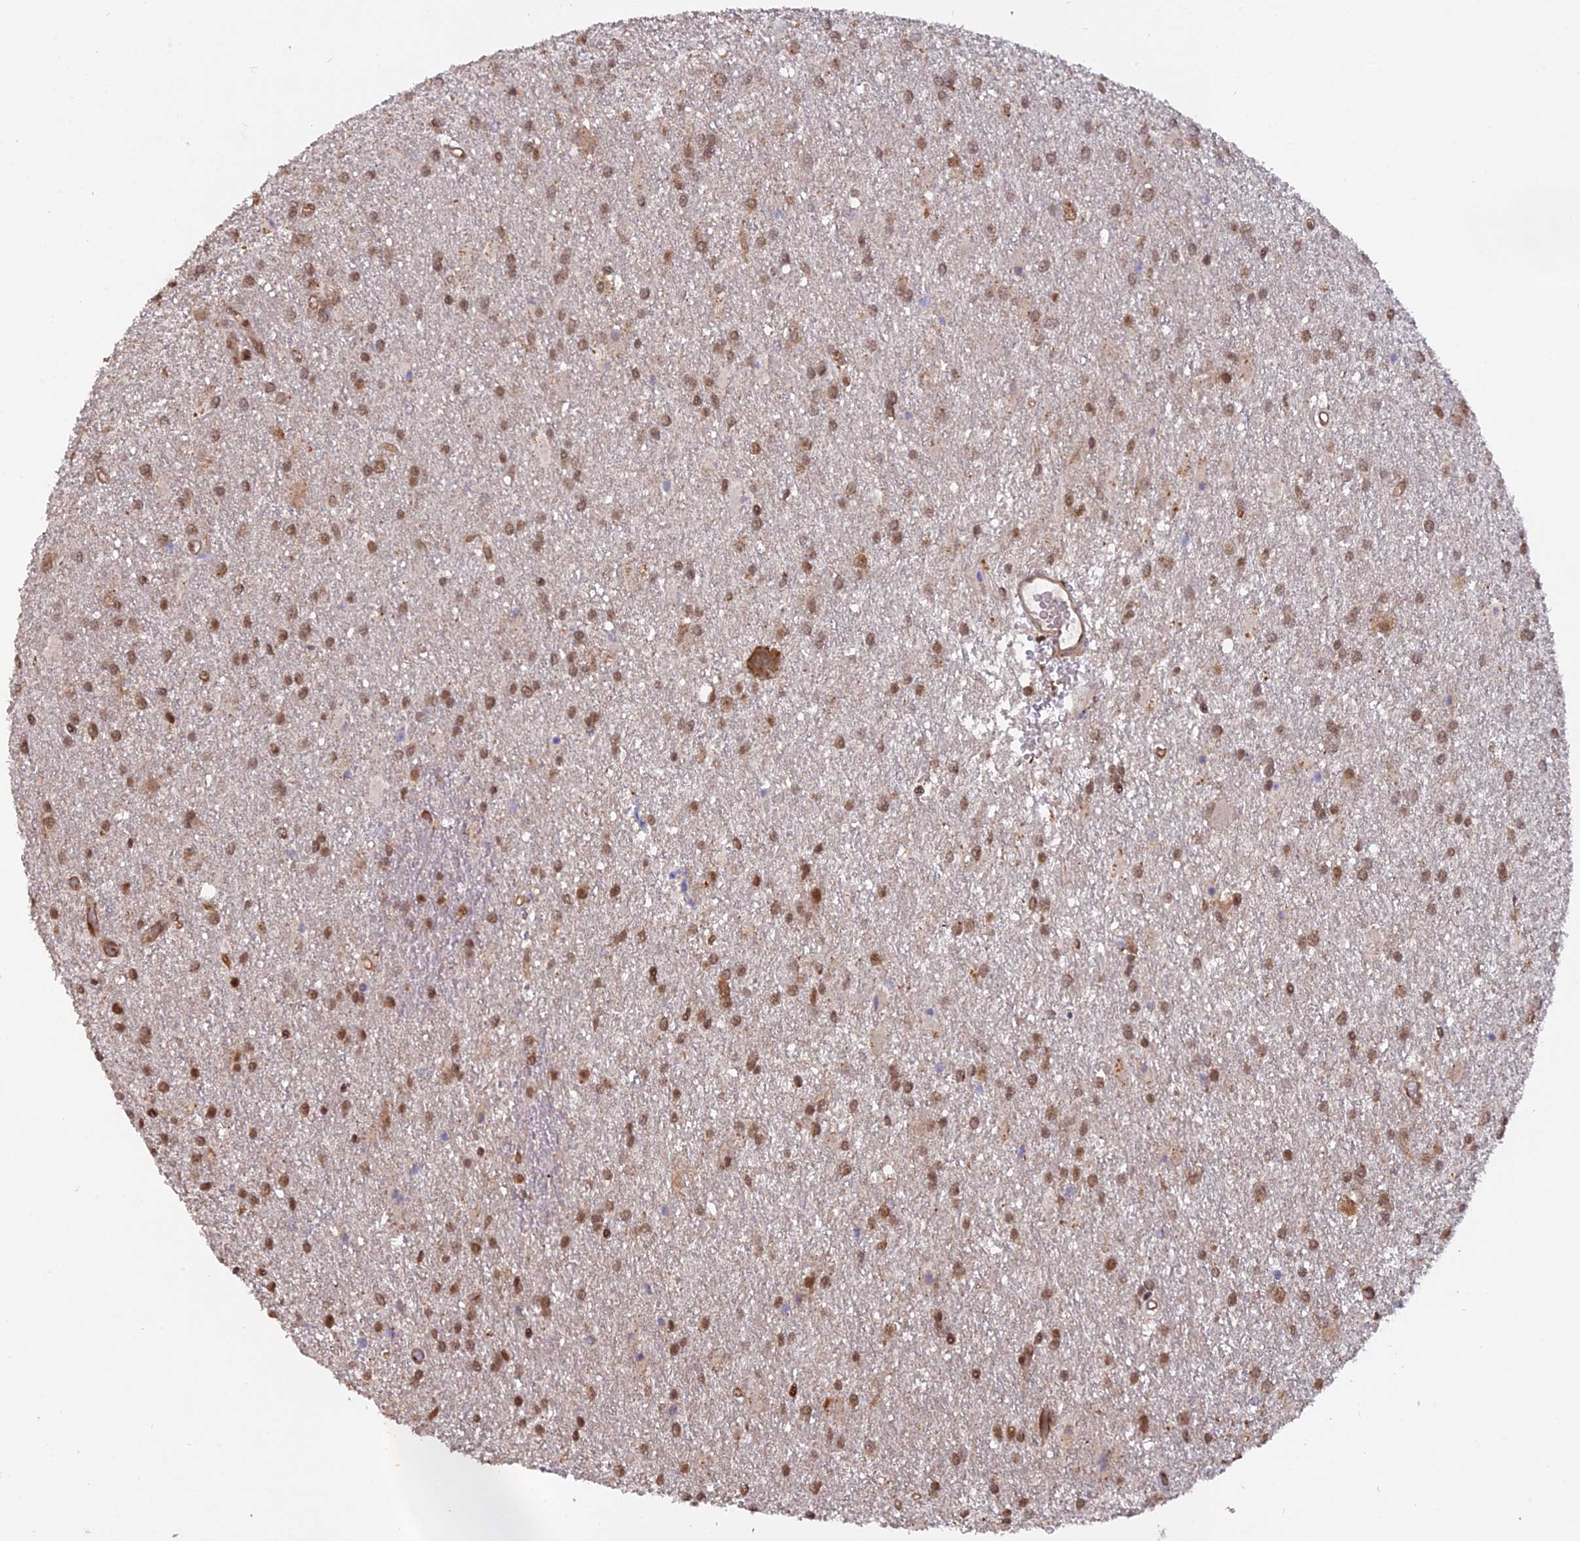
{"staining": {"intensity": "moderate", "quantity": ">75%", "location": "nuclear"}, "tissue": "glioma", "cell_type": "Tumor cells", "image_type": "cancer", "snomed": [{"axis": "morphology", "description": "Glioma, malignant, High grade"}, {"axis": "topography", "description": "Brain"}], "caption": "The histopathology image exhibits immunohistochemical staining of malignant glioma (high-grade). There is moderate nuclear positivity is identified in approximately >75% of tumor cells.", "gene": "PKIG", "patient": {"sex": "female", "age": 50}}